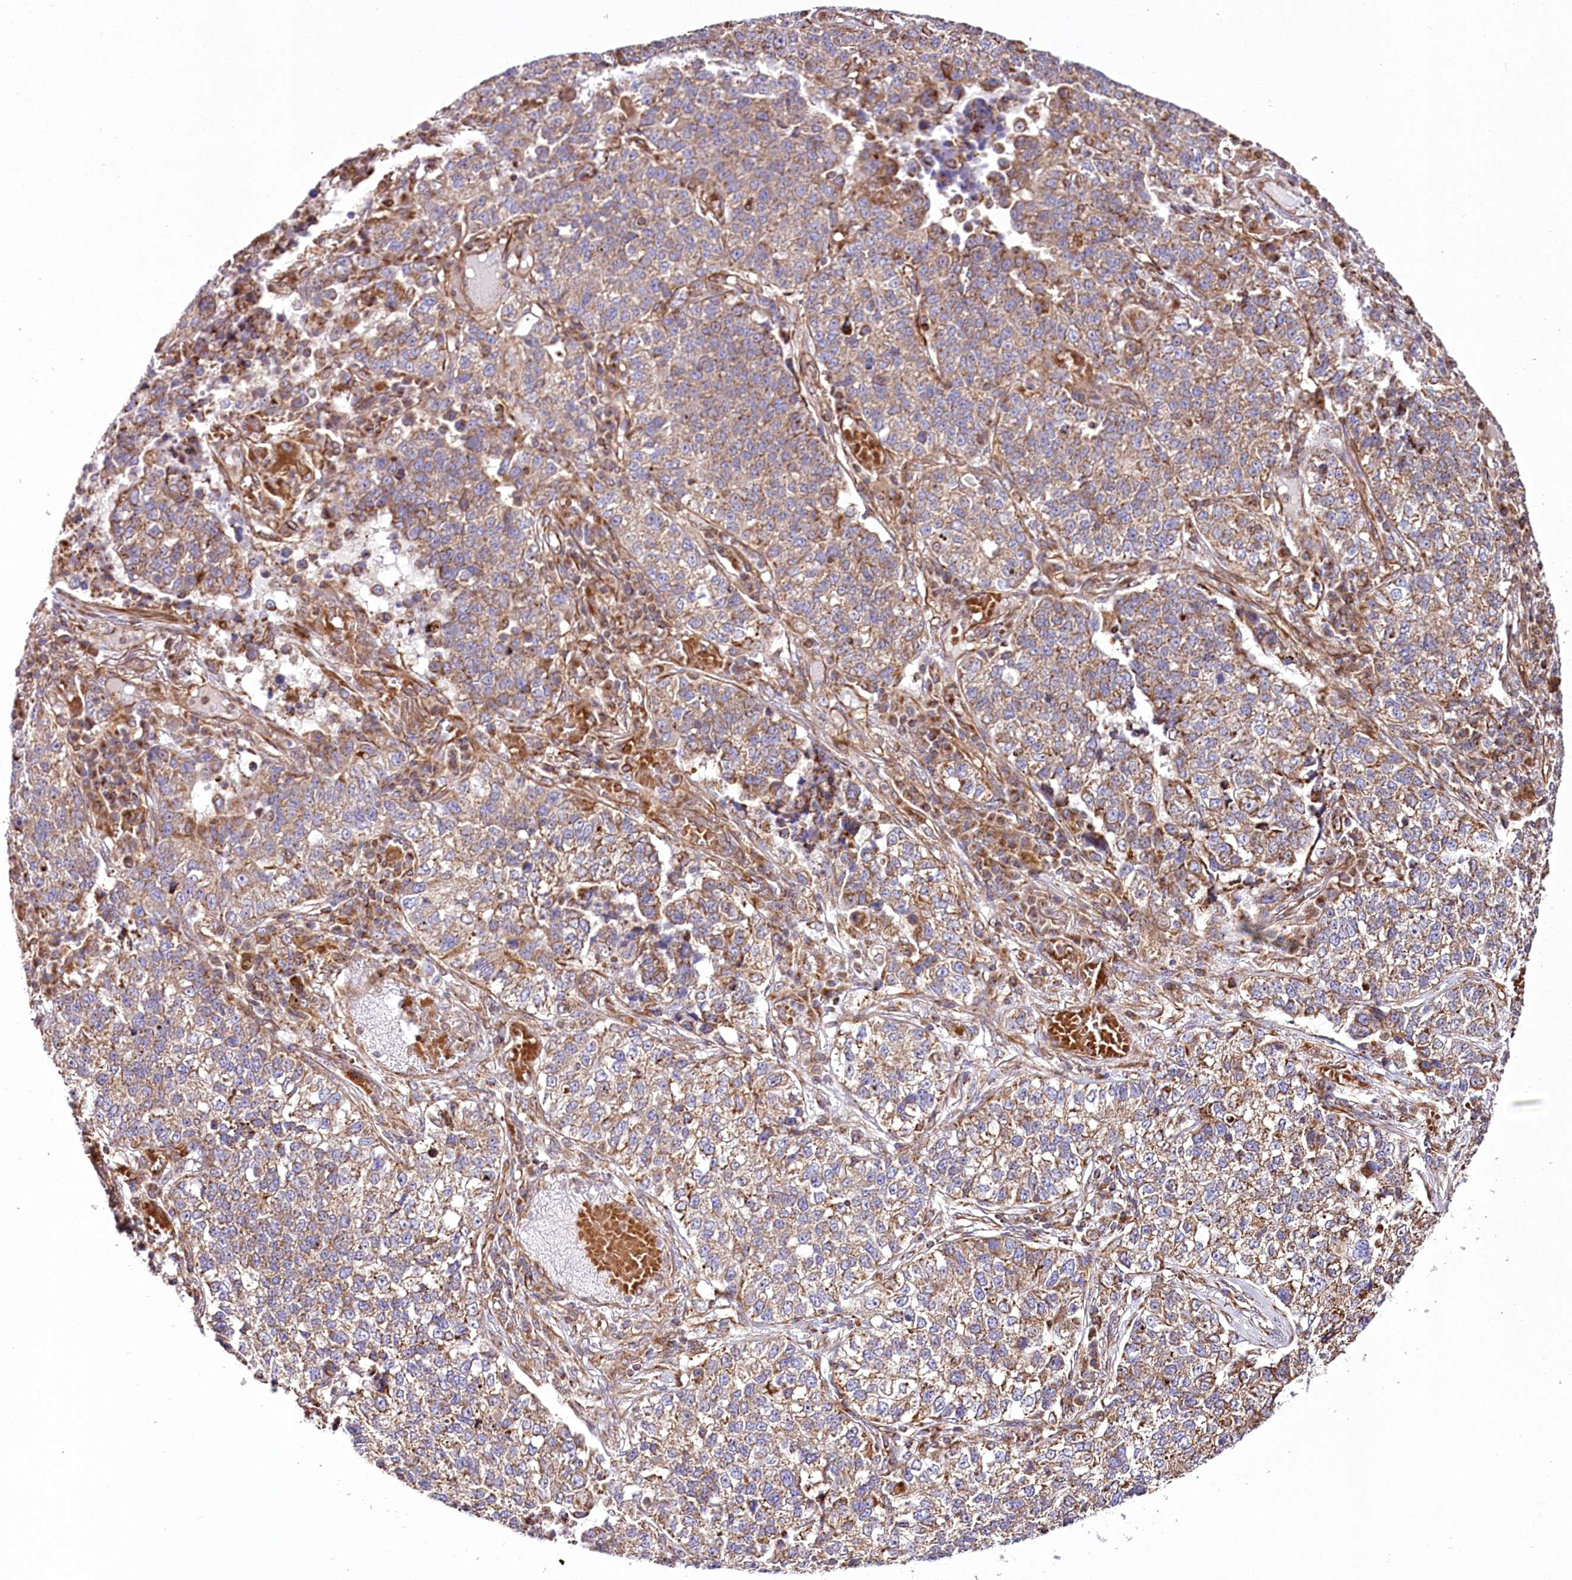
{"staining": {"intensity": "moderate", "quantity": ">75%", "location": "cytoplasmic/membranous"}, "tissue": "lung cancer", "cell_type": "Tumor cells", "image_type": "cancer", "snomed": [{"axis": "morphology", "description": "Adenocarcinoma, NOS"}, {"axis": "topography", "description": "Lung"}], "caption": "Human lung cancer stained for a protein (brown) shows moderate cytoplasmic/membranous positive staining in approximately >75% of tumor cells.", "gene": "THUMPD3", "patient": {"sex": "male", "age": 49}}